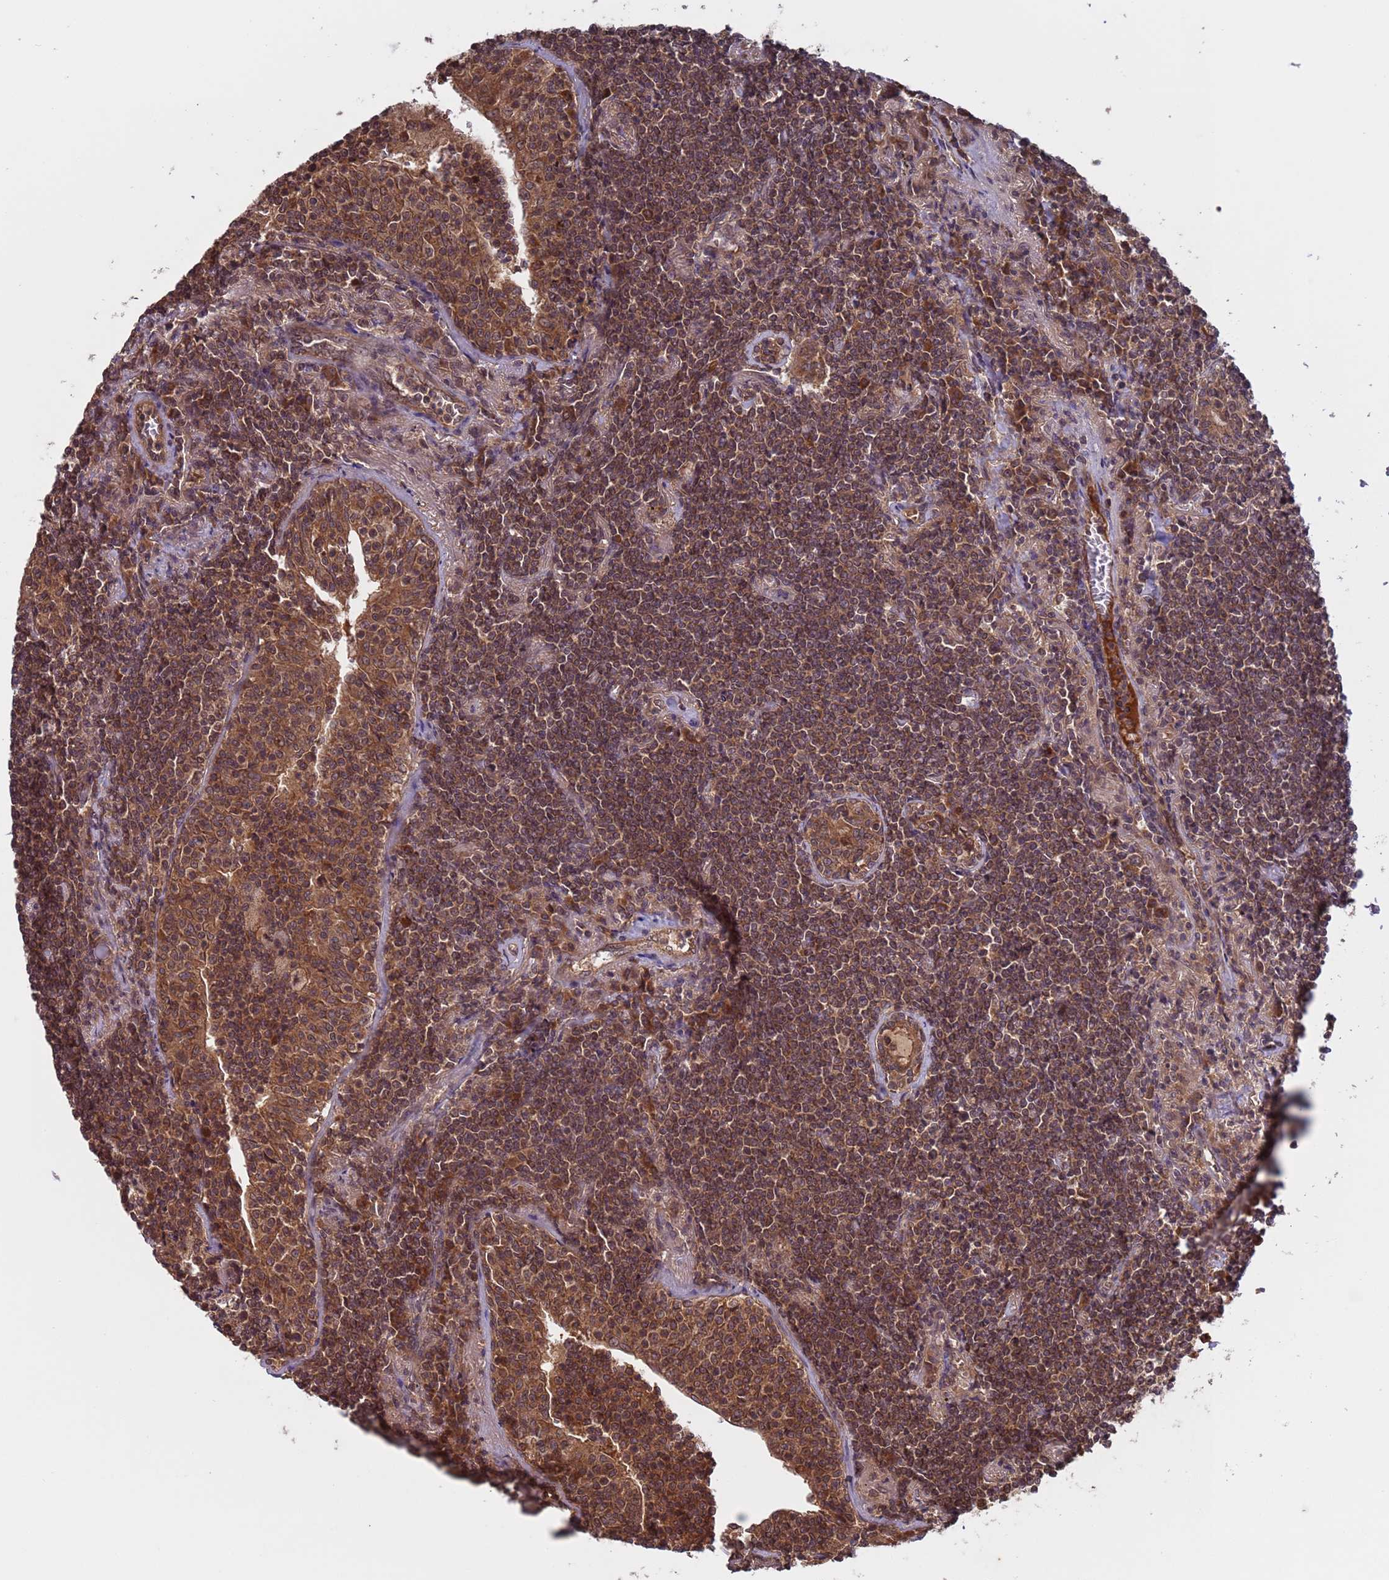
{"staining": {"intensity": "moderate", "quantity": ">75%", "location": "cytoplasmic/membranous"}, "tissue": "lymphoma", "cell_type": "Tumor cells", "image_type": "cancer", "snomed": [{"axis": "morphology", "description": "Malignant lymphoma, non-Hodgkin's type, Low grade"}, {"axis": "topography", "description": "Lung"}], "caption": "A photomicrograph of human lymphoma stained for a protein shows moderate cytoplasmic/membranous brown staining in tumor cells.", "gene": "ERI1", "patient": {"sex": "female", "age": 71}}